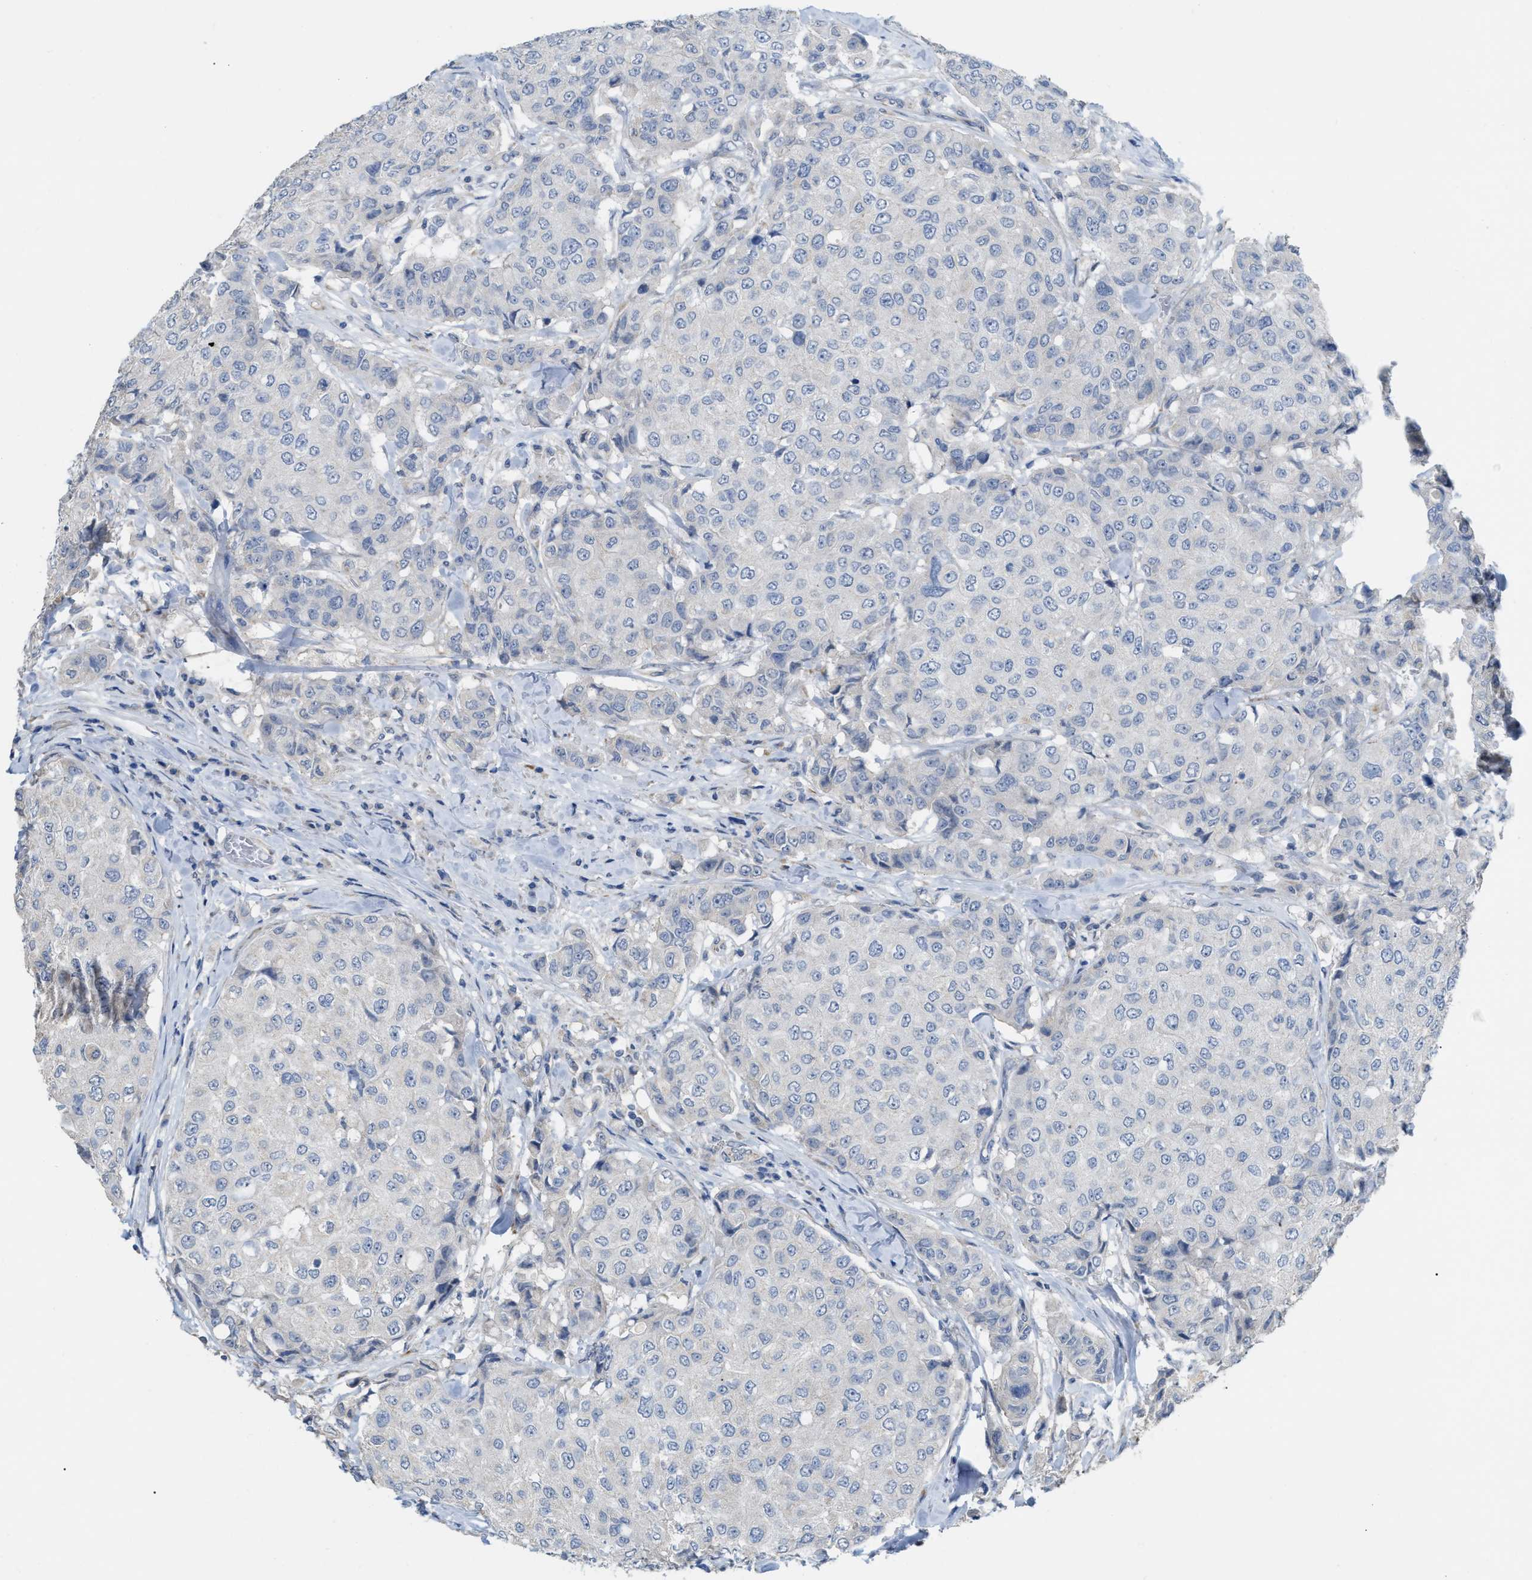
{"staining": {"intensity": "negative", "quantity": "none", "location": "none"}, "tissue": "breast cancer", "cell_type": "Tumor cells", "image_type": "cancer", "snomed": [{"axis": "morphology", "description": "Duct carcinoma"}, {"axis": "topography", "description": "Breast"}], "caption": "Tumor cells show no significant expression in breast intraductal carcinoma.", "gene": "DHX58", "patient": {"sex": "female", "age": 27}}